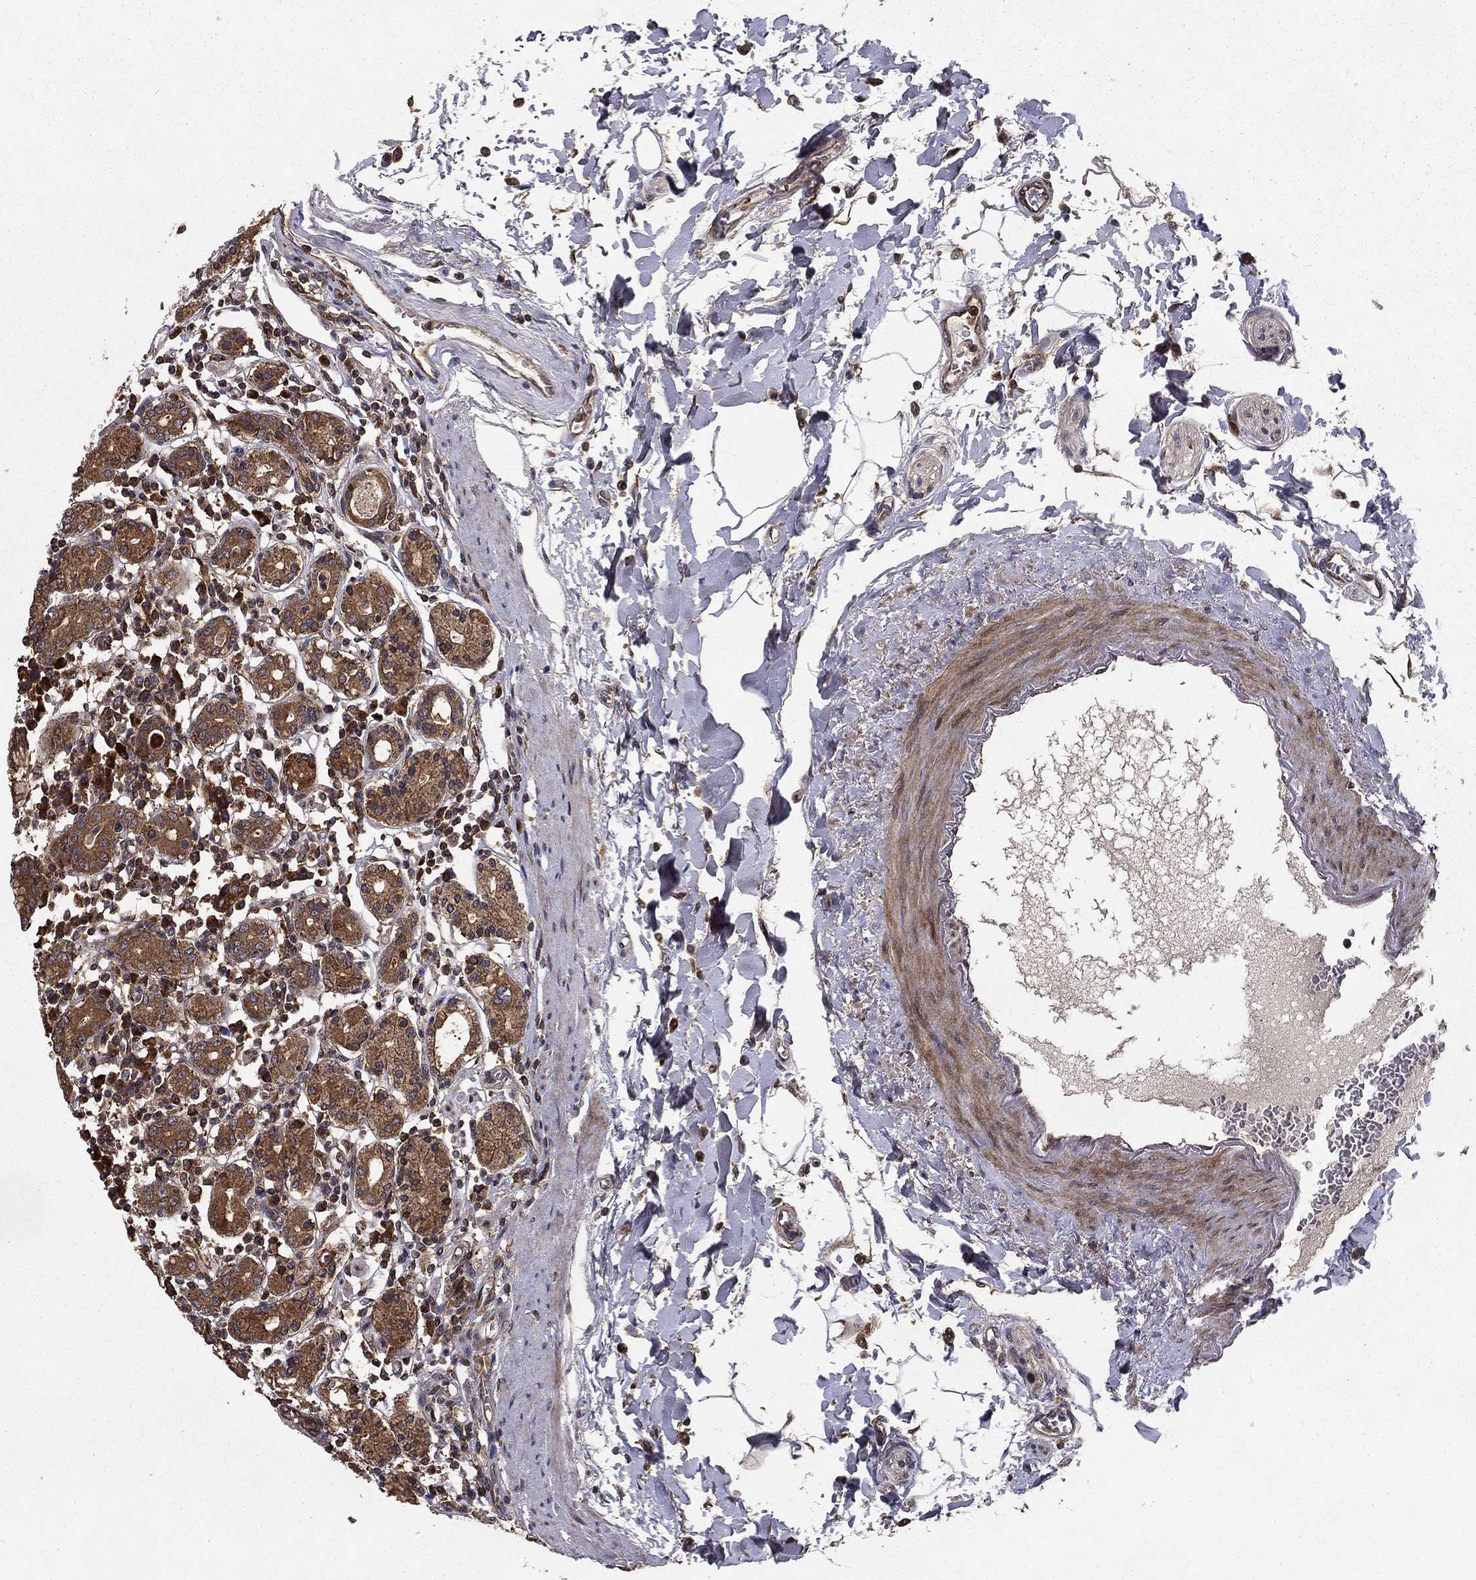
{"staining": {"intensity": "strong", "quantity": ">75%", "location": "cytoplasmic/membranous"}, "tissue": "stomach", "cell_type": "Glandular cells", "image_type": "normal", "snomed": [{"axis": "morphology", "description": "Normal tissue, NOS"}, {"axis": "topography", "description": "Stomach, upper"}, {"axis": "topography", "description": "Stomach"}], "caption": "Brown immunohistochemical staining in unremarkable human stomach exhibits strong cytoplasmic/membranous staining in about >75% of glandular cells. Nuclei are stained in blue.", "gene": "BABAM2", "patient": {"sex": "male", "age": 62}}